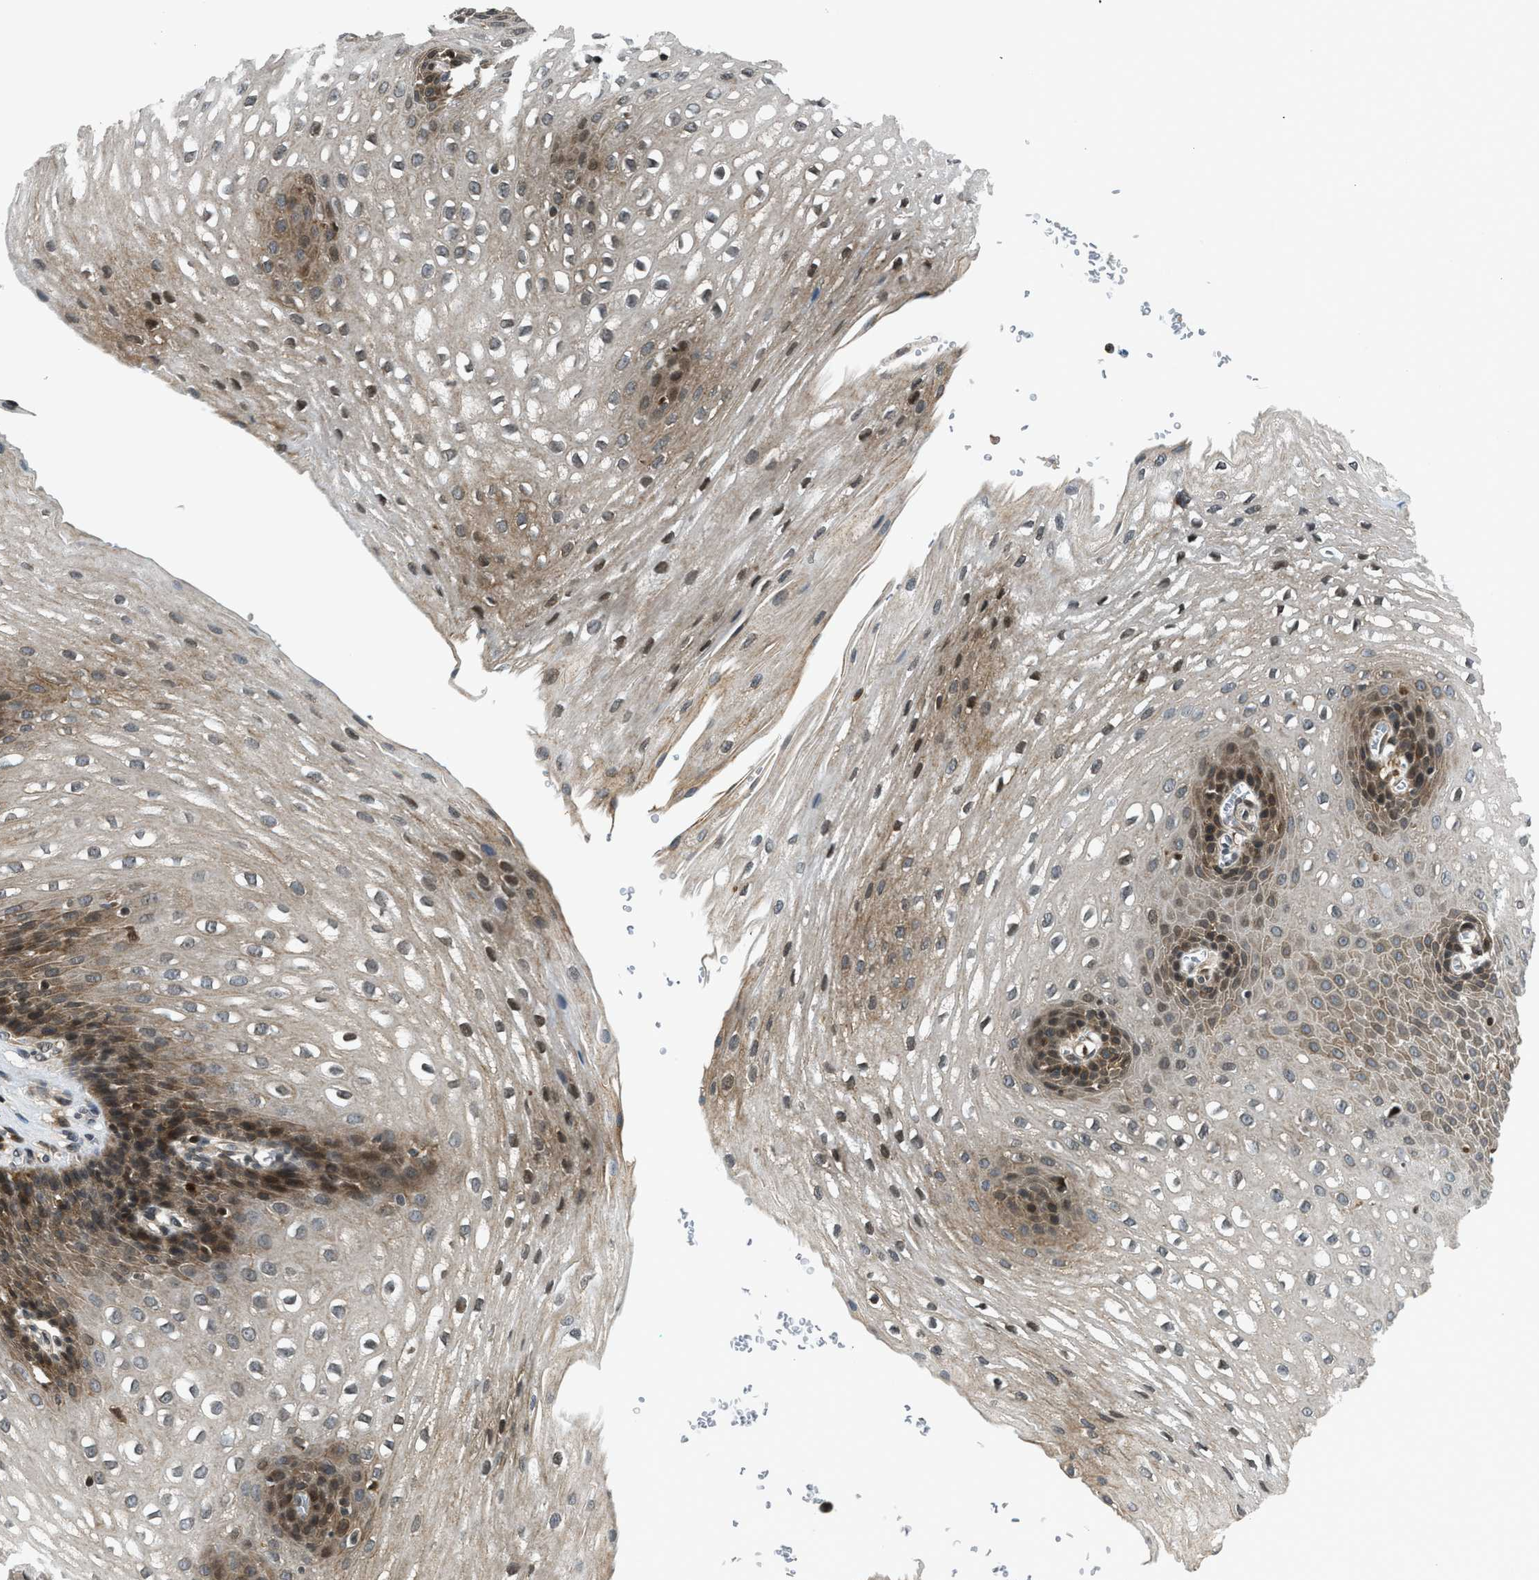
{"staining": {"intensity": "strong", "quantity": "25%-75%", "location": "cytoplasmic/membranous,nuclear"}, "tissue": "esophagus", "cell_type": "Squamous epithelial cells", "image_type": "normal", "snomed": [{"axis": "morphology", "description": "Normal tissue, NOS"}, {"axis": "topography", "description": "Esophagus"}], "caption": "Brown immunohistochemical staining in unremarkable esophagus shows strong cytoplasmic/membranous,nuclear expression in approximately 25%-75% of squamous epithelial cells. (DAB IHC, brown staining for protein, blue staining for nuclei).", "gene": "RETREG3", "patient": {"sex": "male", "age": 48}}